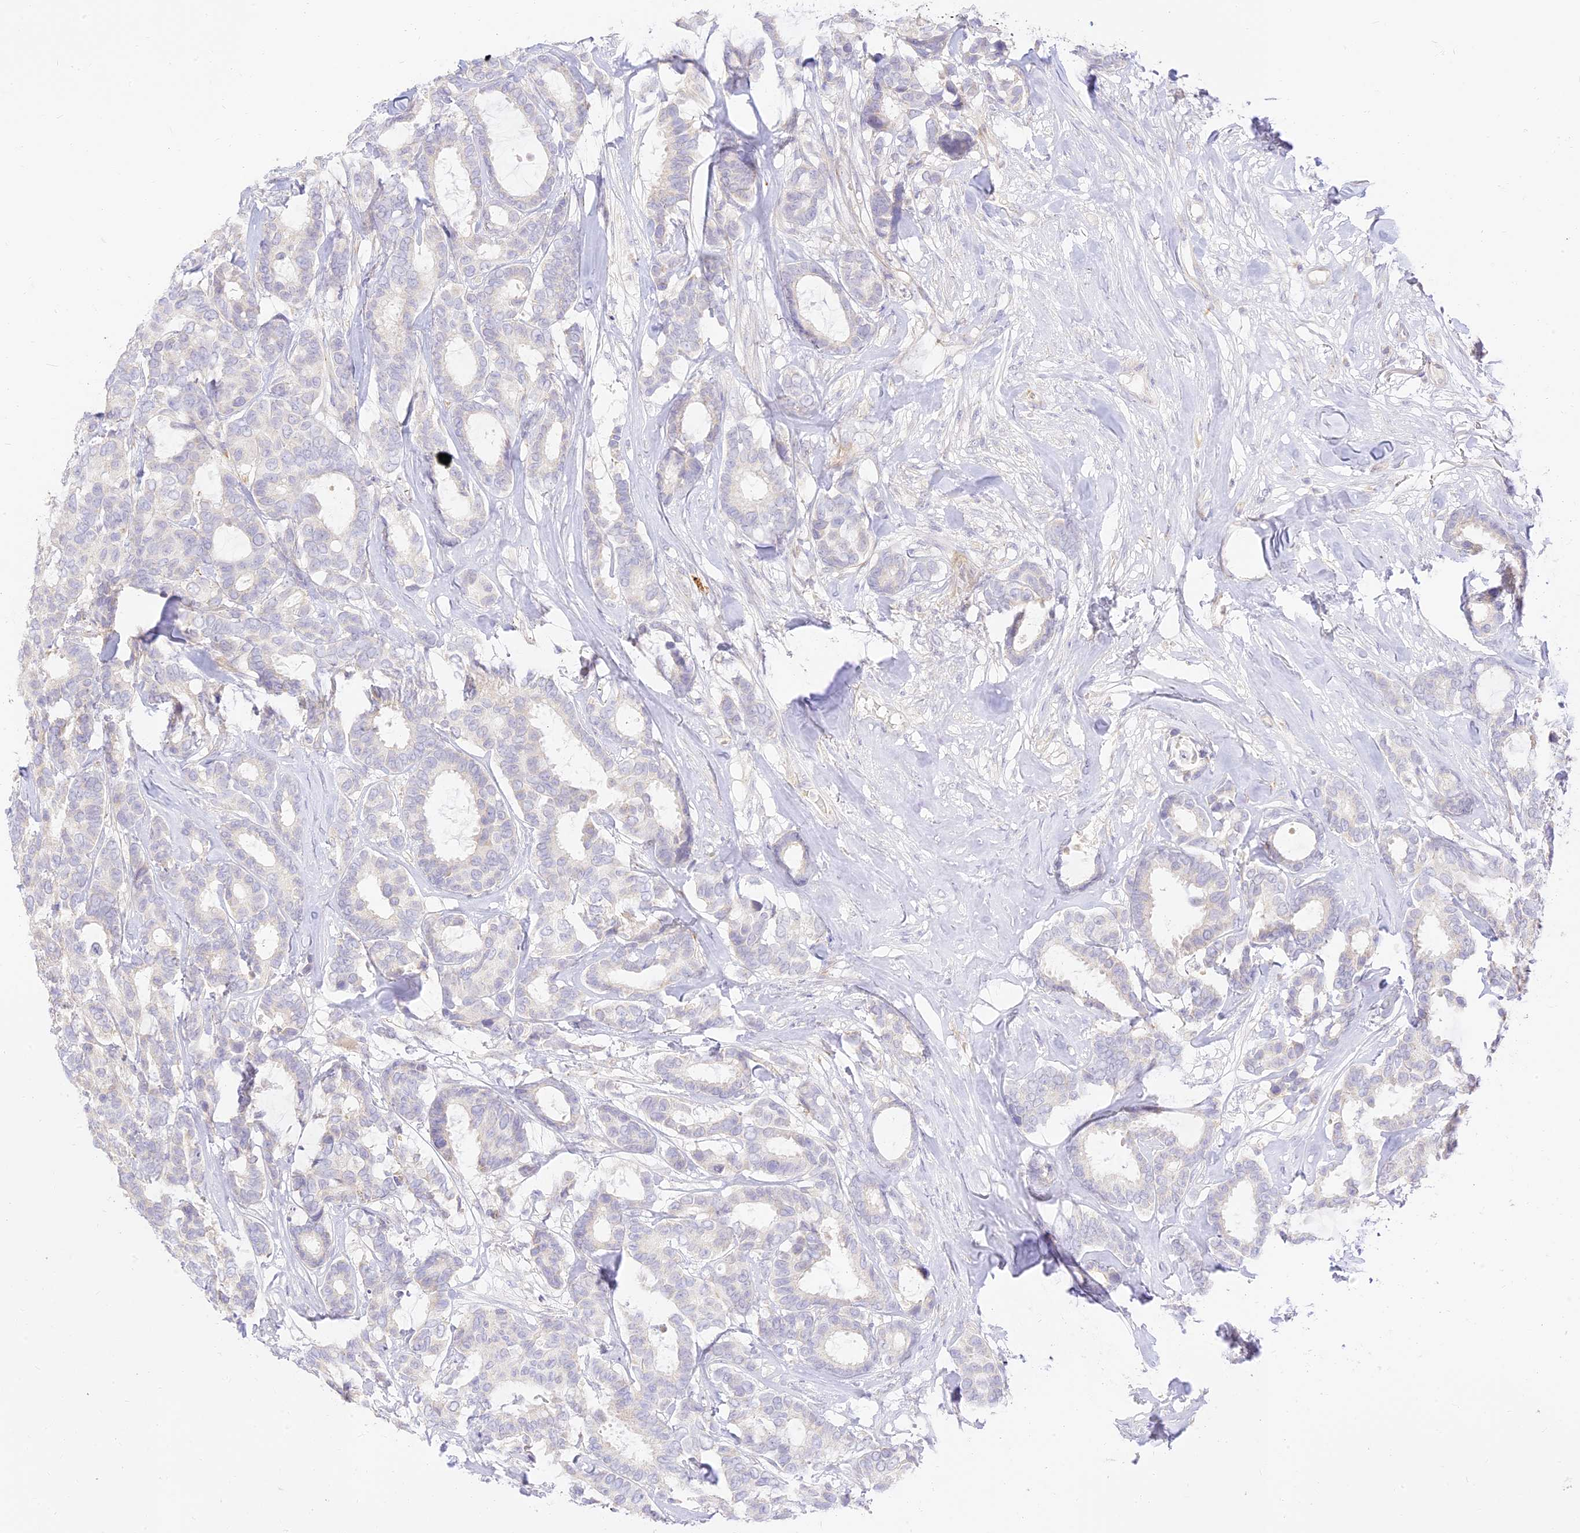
{"staining": {"intensity": "negative", "quantity": "none", "location": "none"}, "tissue": "breast cancer", "cell_type": "Tumor cells", "image_type": "cancer", "snomed": [{"axis": "morphology", "description": "Duct carcinoma"}, {"axis": "topography", "description": "Breast"}], "caption": "Photomicrograph shows no significant protein staining in tumor cells of intraductal carcinoma (breast).", "gene": "LRRC15", "patient": {"sex": "female", "age": 87}}